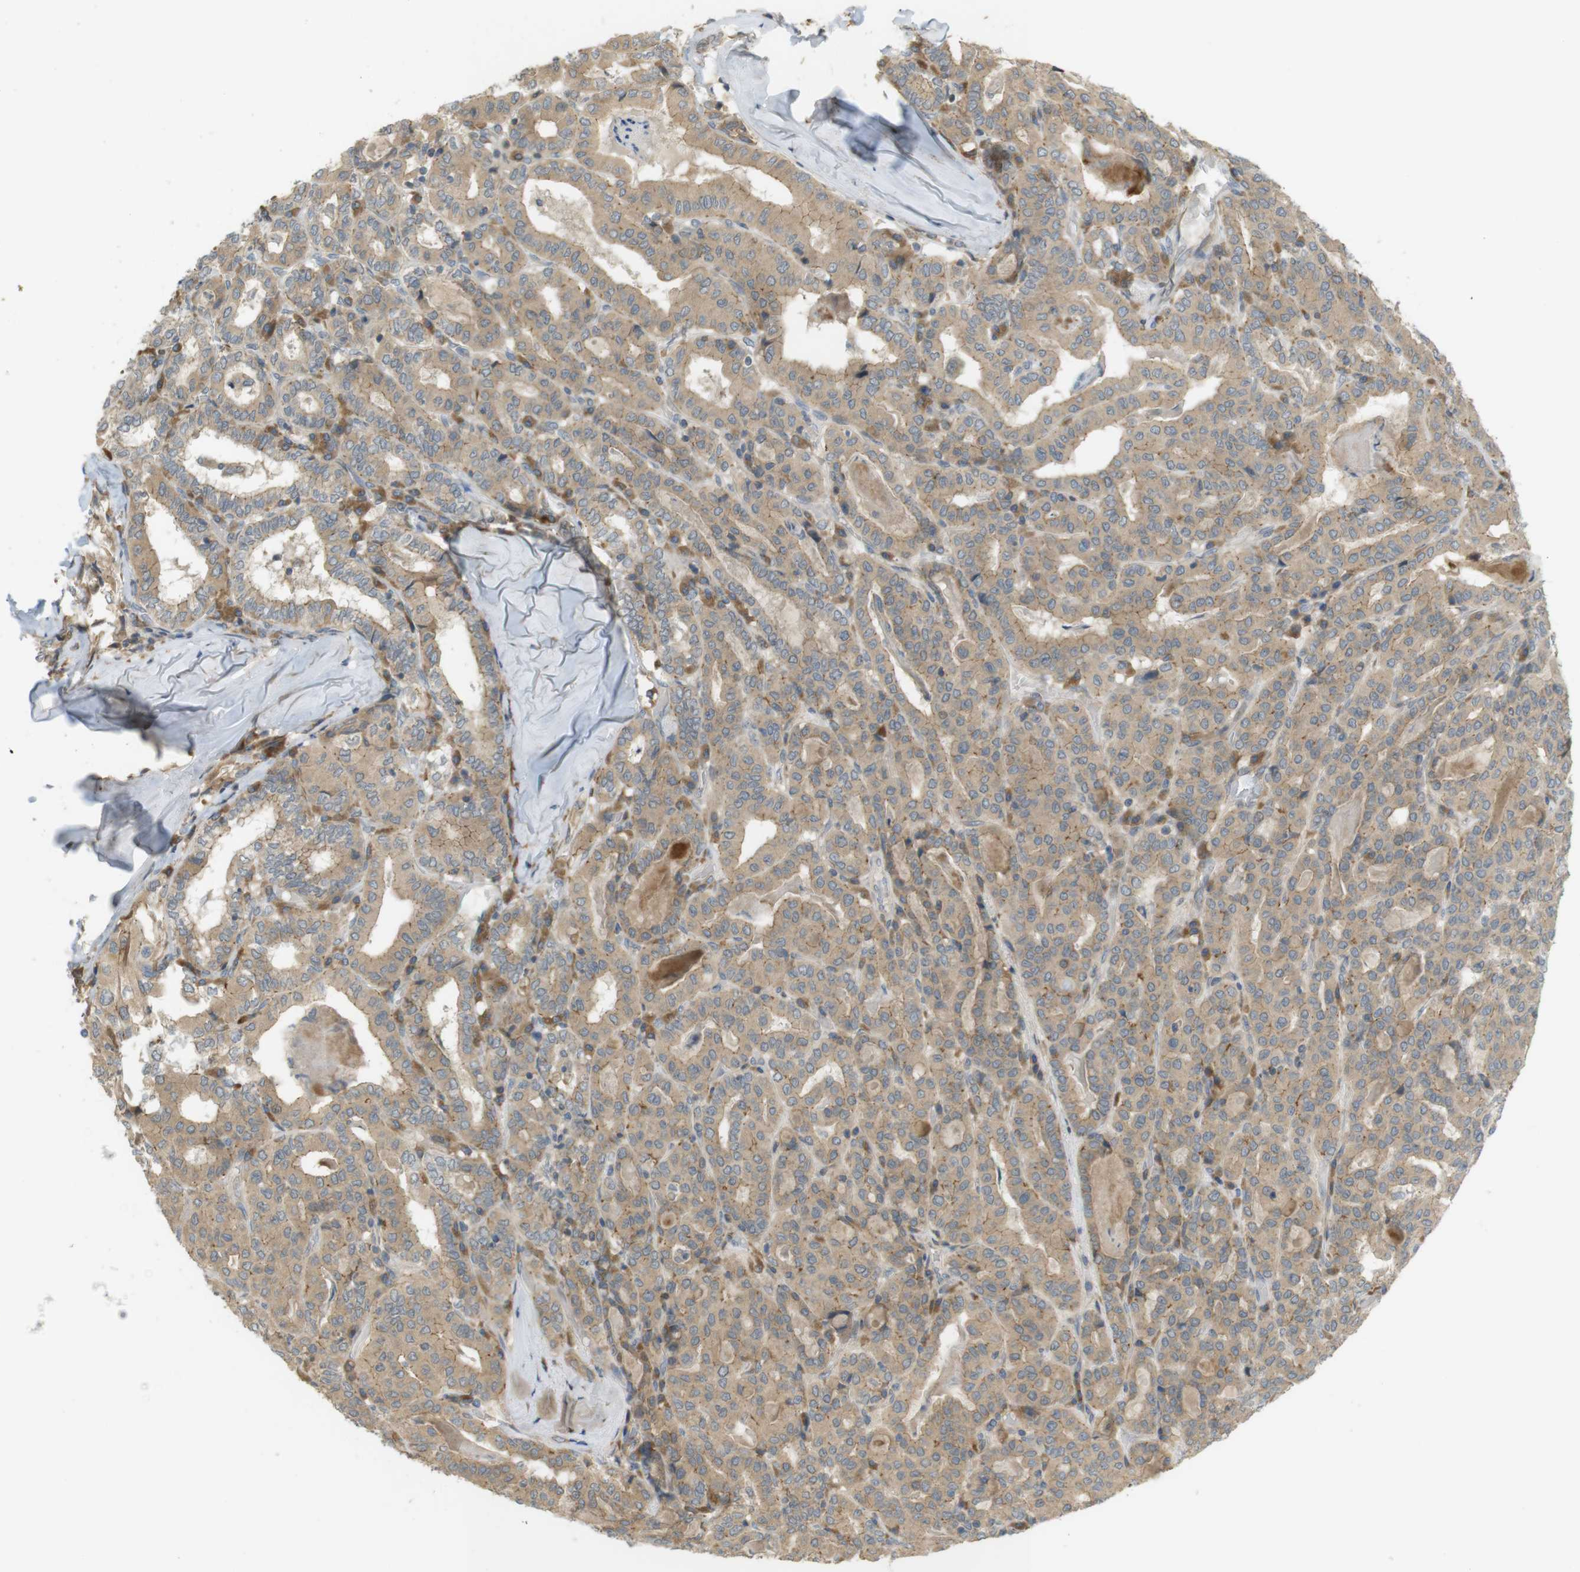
{"staining": {"intensity": "moderate", "quantity": ">75%", "location": "cytoplasmic/membranous"}, "tissue": "thyroid cancer", "cell_type": "Tumor cells", "image_type": "cancer", "snomed": [{"axis": "morphology", "description": "Papillary adenocarcinoma, NOS"}, {"axis": "topography", "description": "Thyroid gland"}], "caption": "This image reveals immunohistochemistry (IHC) staining of thyroid cancer, with medium moderate cytoplasmic/membranous expression in about >75% of tumor cells.", "gene": "CLRN3", "patient": {"sex": "female", "age": 42}}